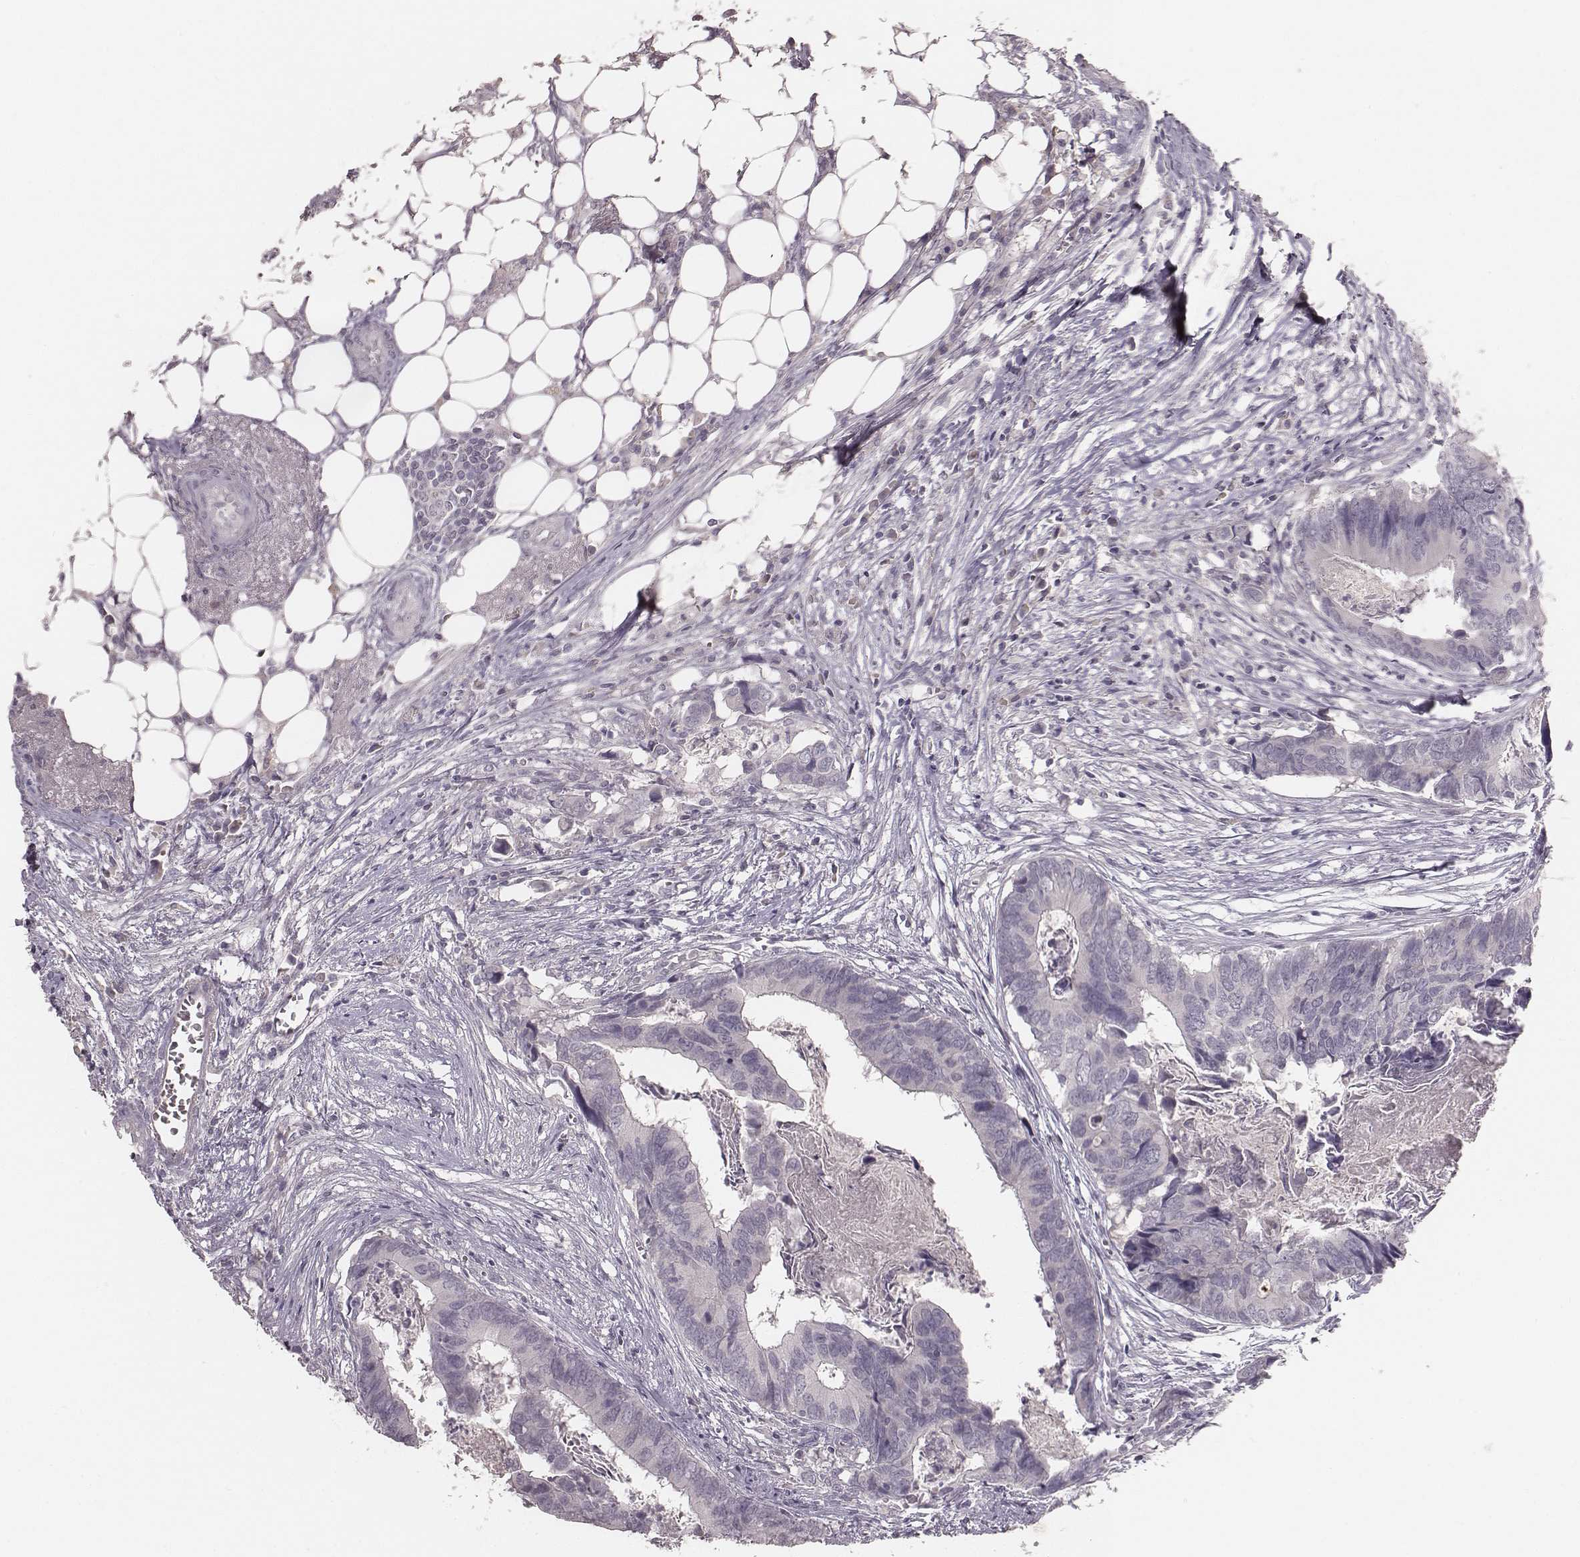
{"staining": {"intensity": "negative", "quantity": "none", "location": "none"}, "tissue": "colorectal cancer", "cell_type": "Tumor cells", "image_type": "cancer", "snomed": [{"axis": "morphology", "description": "Adenocarcinoma, NOS"}, {"axis": "topography", "description": "Colon"}], "caption": "Immunohistochemical staining of human colorectal cancer displays no significant expression in tumor cells.", "gene": "LY6K", "patient": {"sex": "female", "age": 82}}